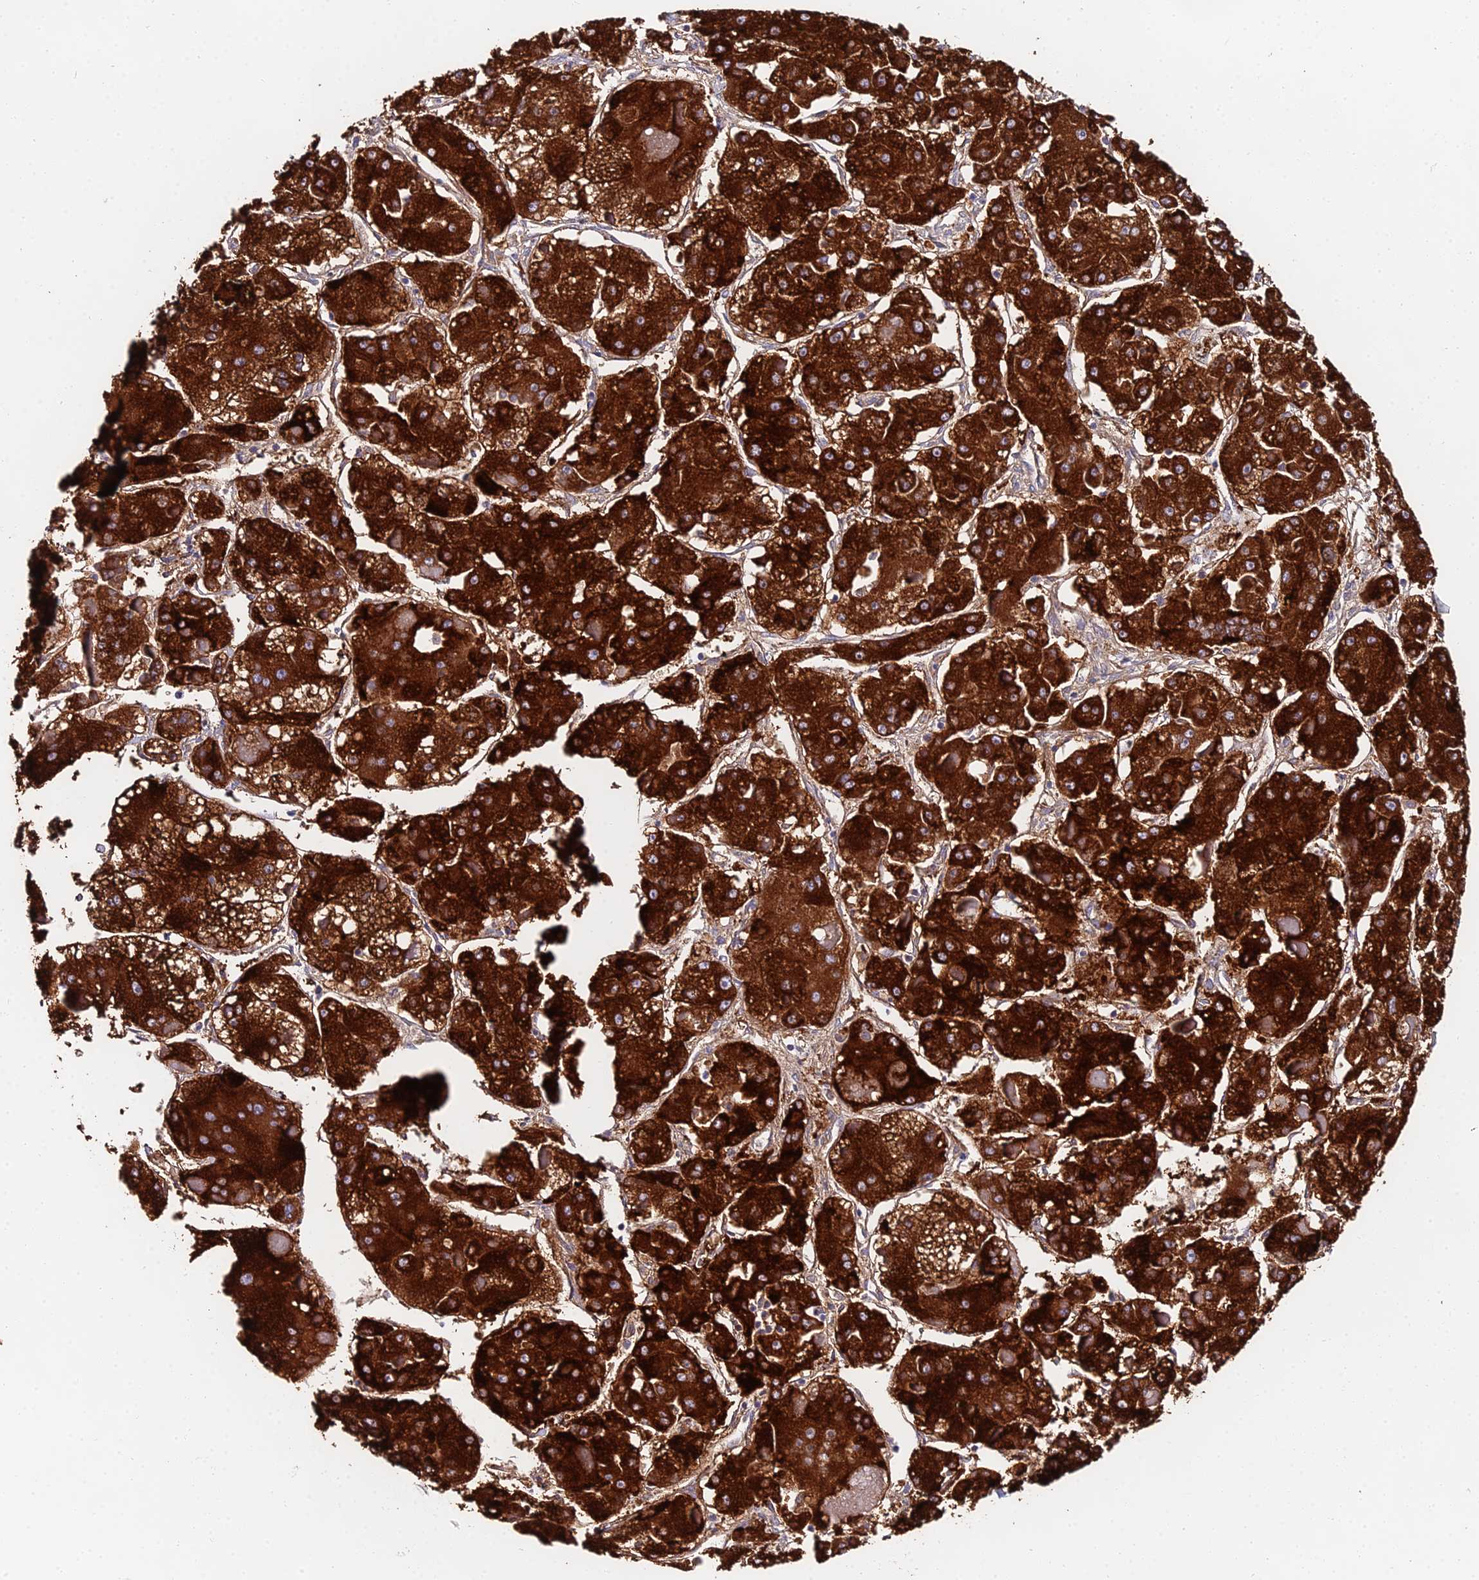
{"staining": {"intensity": "strong", "quantity": ">75%", "location": "cytoplasmic/membranous"}, "tissue": "liver cancer", "cell_type": "Tumor cells", "image_type": "cancer", "snomed": [{"axis": "morphology", "description": "Carcinoma, Hepatocellular, NOS"}, {"axis": "topography", "description": "Liver"}], "caption": "Approximately >75% of tumor cells in liver hepatocellular carcinoma reveal strong cytoplasmic/membranous protein positivity as visualized by brown immunohistochemical staining.", "gene": "PPP2R2C", "patient": {"sex": "female", "age": 73}}